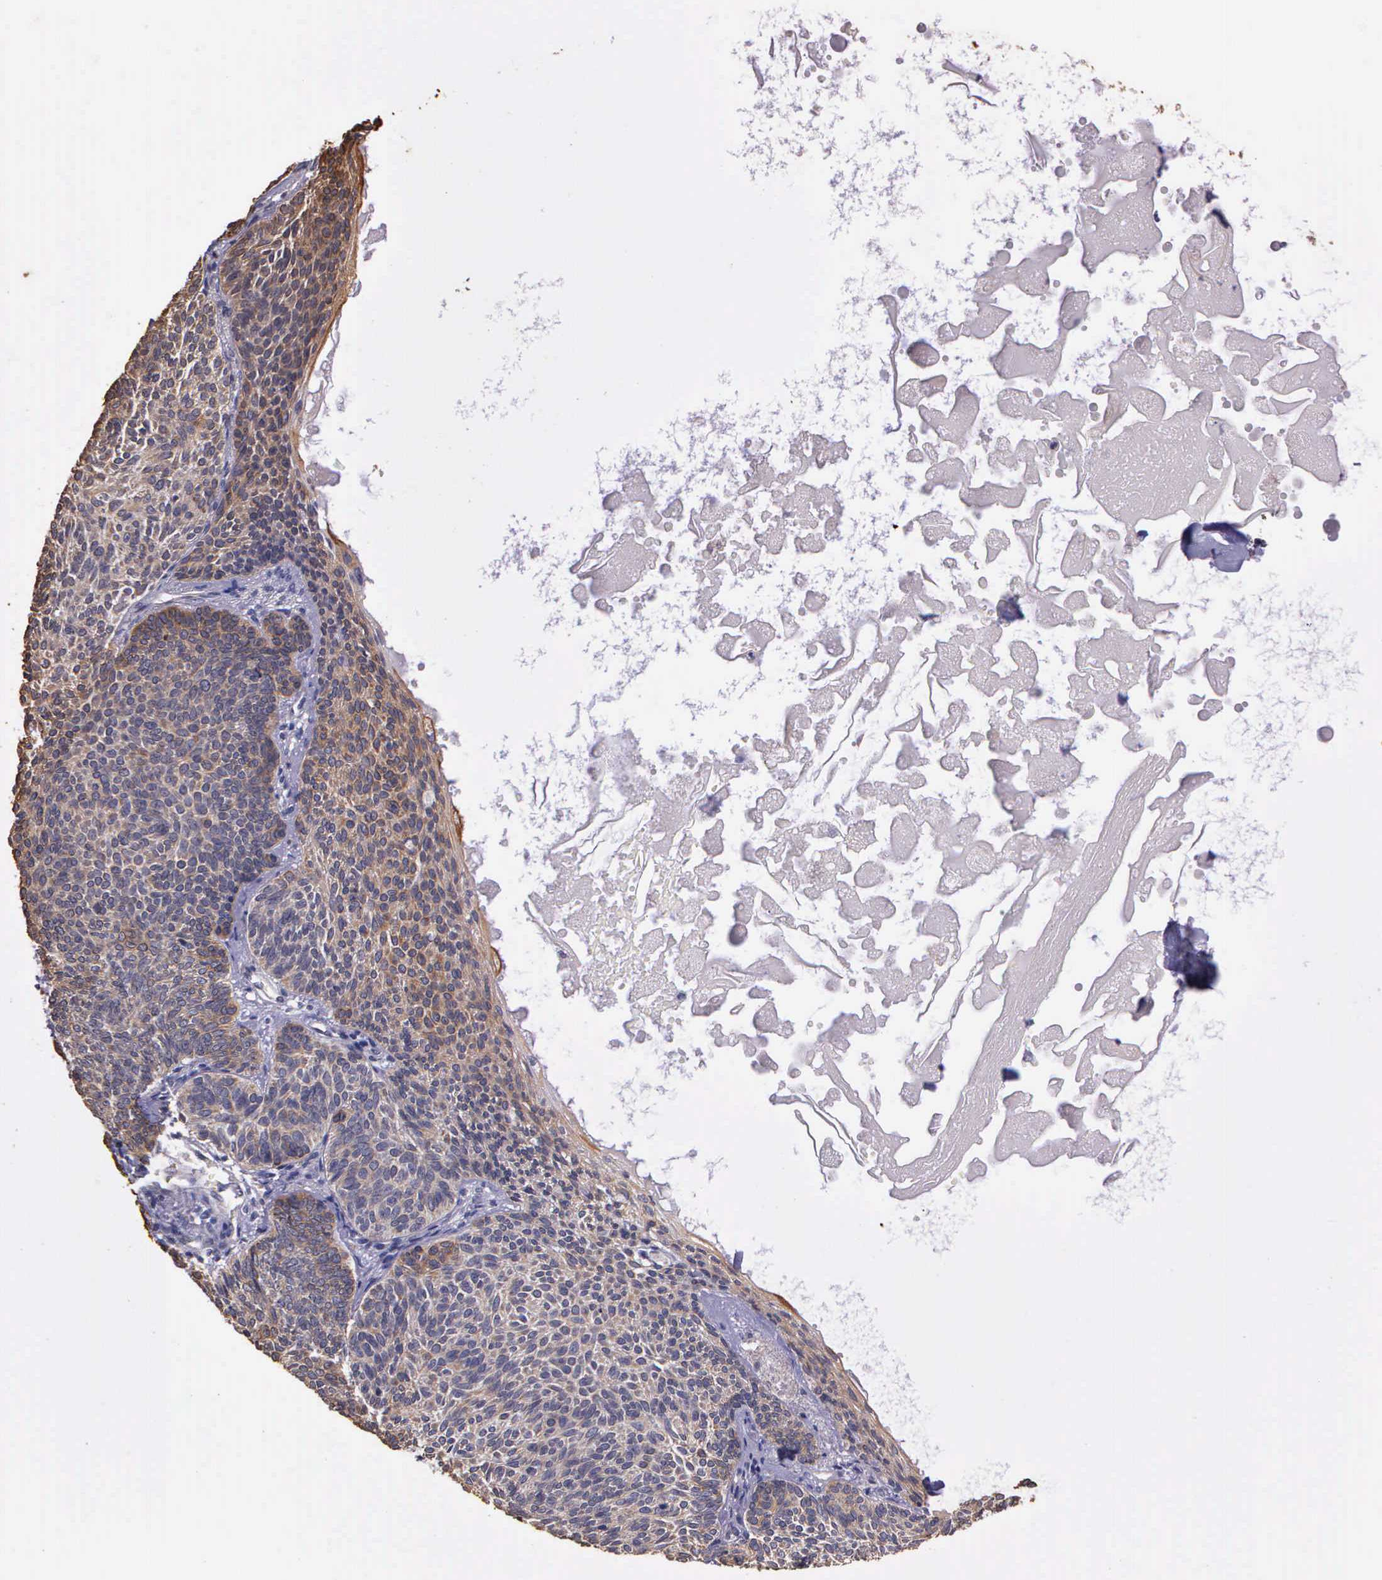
{"staining": {"intensity": "negative", "quantity": "none", "location": "none"}, "tissue": "skin cancer", "cell_type": "Tumor cells", "image_type": "cancer", "snomed": [{"axis": "morphology", "description": "Basal cell carcinoma"}, {"axis": "topography", "description": "Skin"}], "caption": "The photomicrograph demonstrates no staining of tumor cells in basal cell carcinoma (skin). (Stains: DAB (3,3'-diaminobenzidine) immunohistochemistry (IHC) with hematoxylin counter stain, Microscopy: brightfield microscopy at high magnification).", "gene": "IGBP1", "patient": {"sex": "male", "age": 84}}